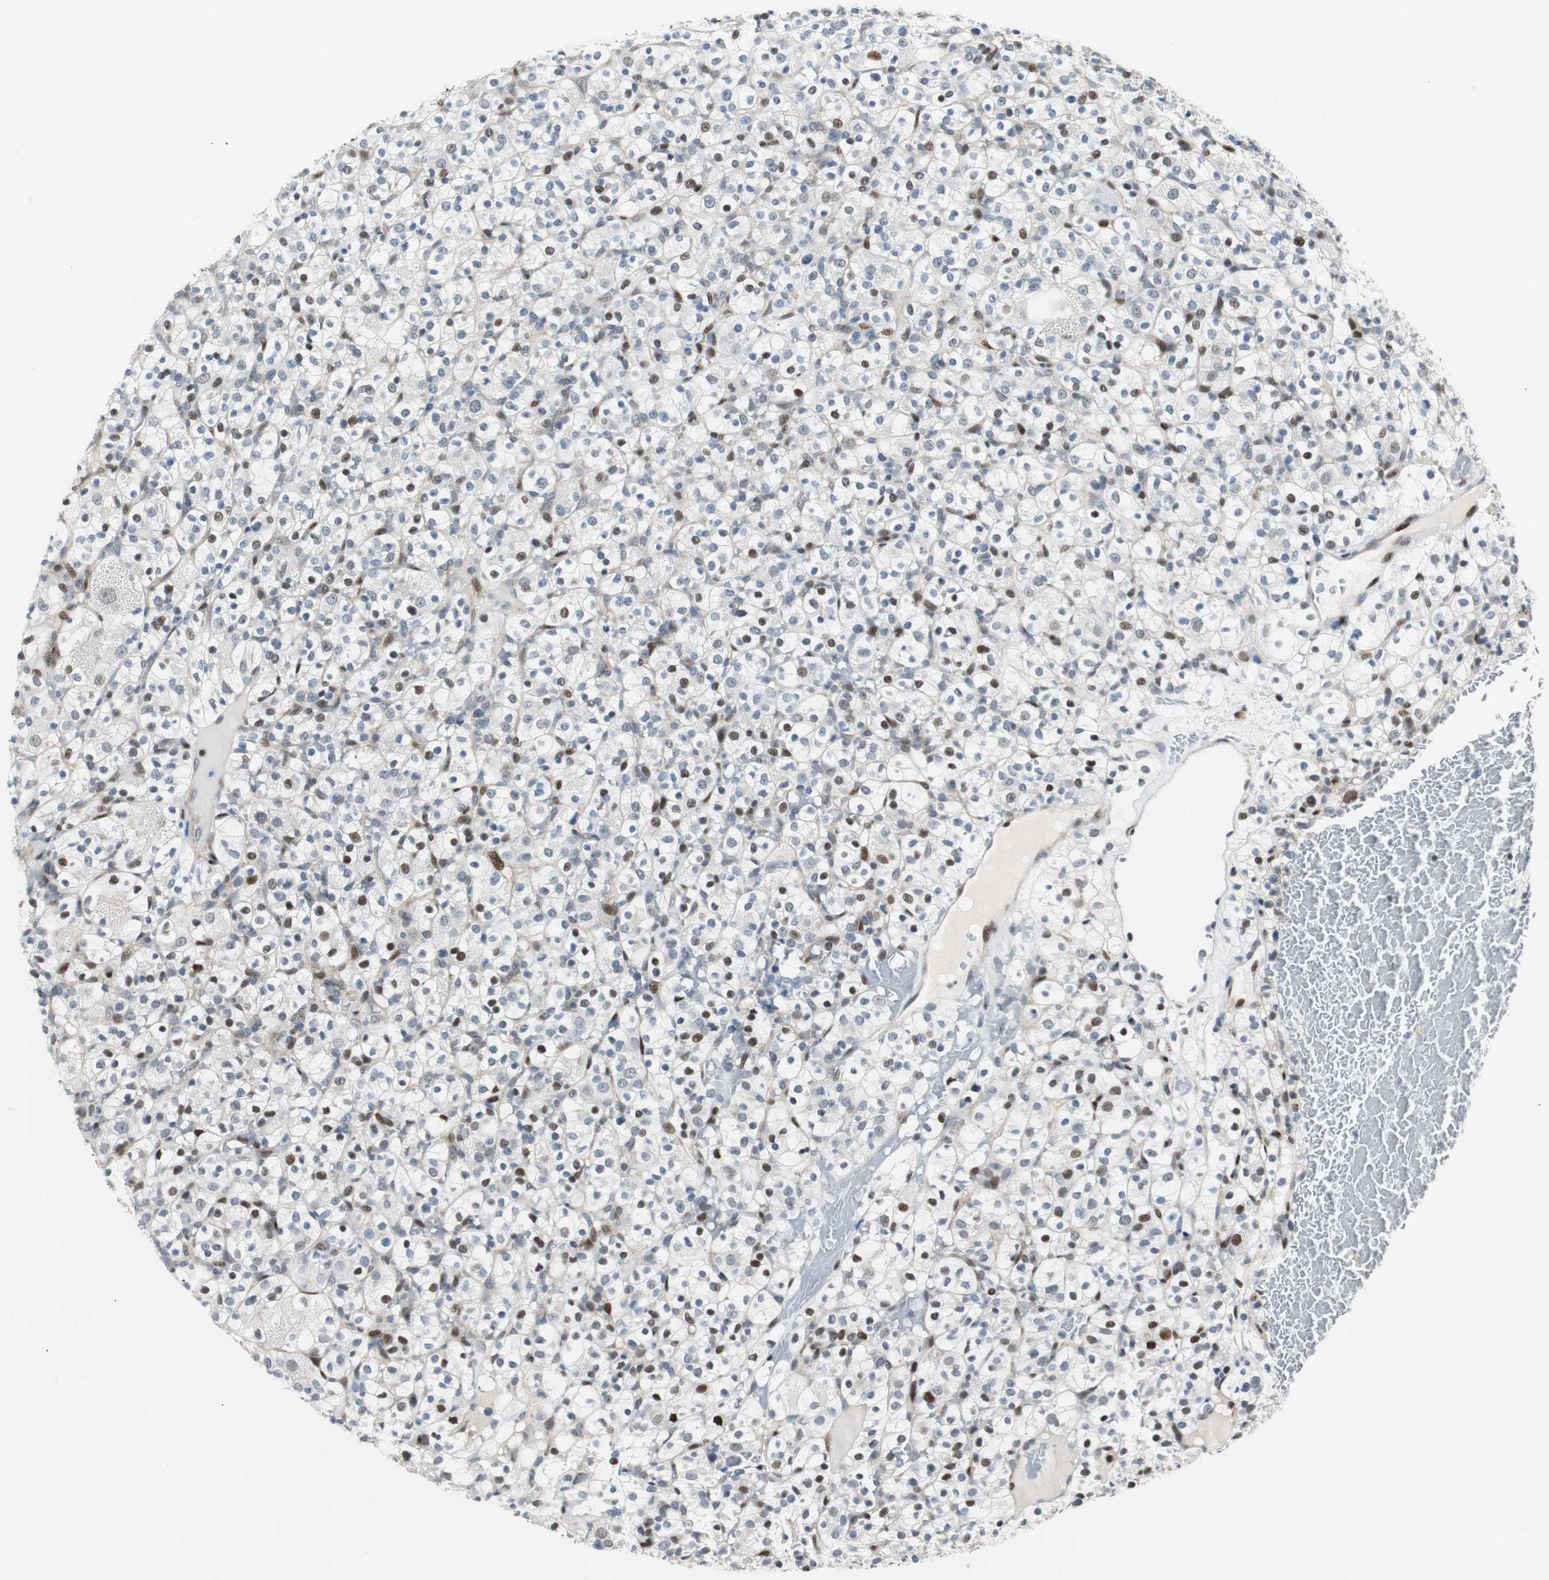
{"staining": {"intensity": "moderate", "quantity": "<25%", "location": "nuclear"}, "tissue": "renal cancer", "cell_type": "Tumor cells", "image_type": "cancer", "snomed": [{"axis": "morphology", "description": "Normal tissue, NOS"}, {"axis": "morphology", "description": "Adenocarcinoma, NOS"}, {"axis": "topography", "description": "Kidney"}], "caption": "Renal cancer tissue exhibits moderate nuclear staining in about <25% of tumor cells, visualized by immunohistochemistry. The staining was performed using DAB, with brown indicating positive protein expression. Nuclei are stained blue with hematoxylin.", "gene": "RAD1", "patient": {"sex": "female", "age": 72}}